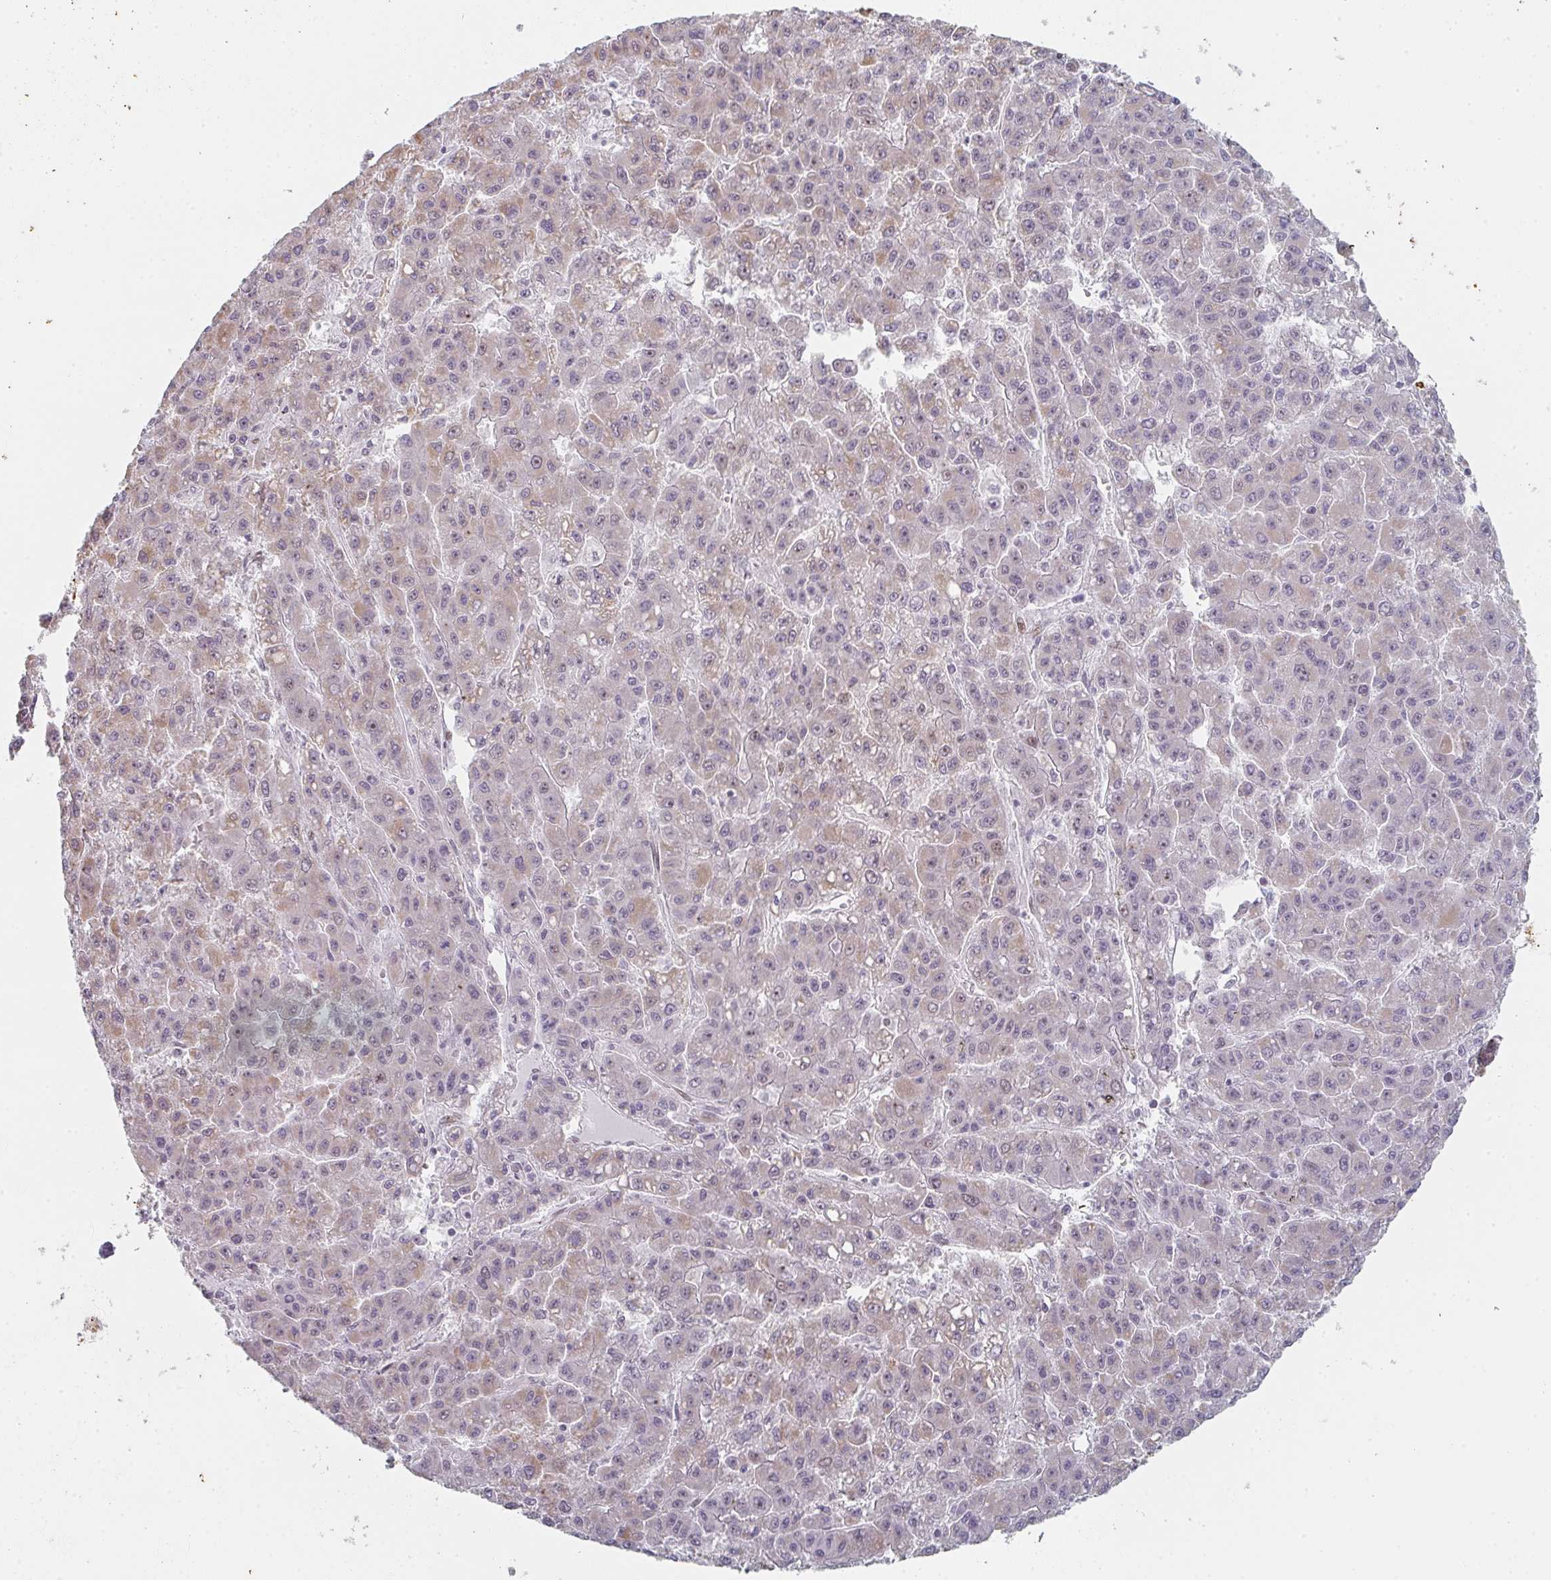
{"staining": {"intensity": "weak", "quantity": "<25%", "location": "nuclear"}, "tissue": "liver cancer", "cell_type": "Tumor cells", "image_type": "cancer", "snomed": [{"axis": "morphology", "description": "Carcinoma, Hepatocellular, NOS"}, {"axis": "topography", "description": "Liver"}], "caption": "Immunohistochemistry (IHC) of human liver cancer (hepatocellular carcinoma) shows no positivity in tumor cells.", "gene": "POU2AF2", "patient": {"sex": "male", "age": 70}}